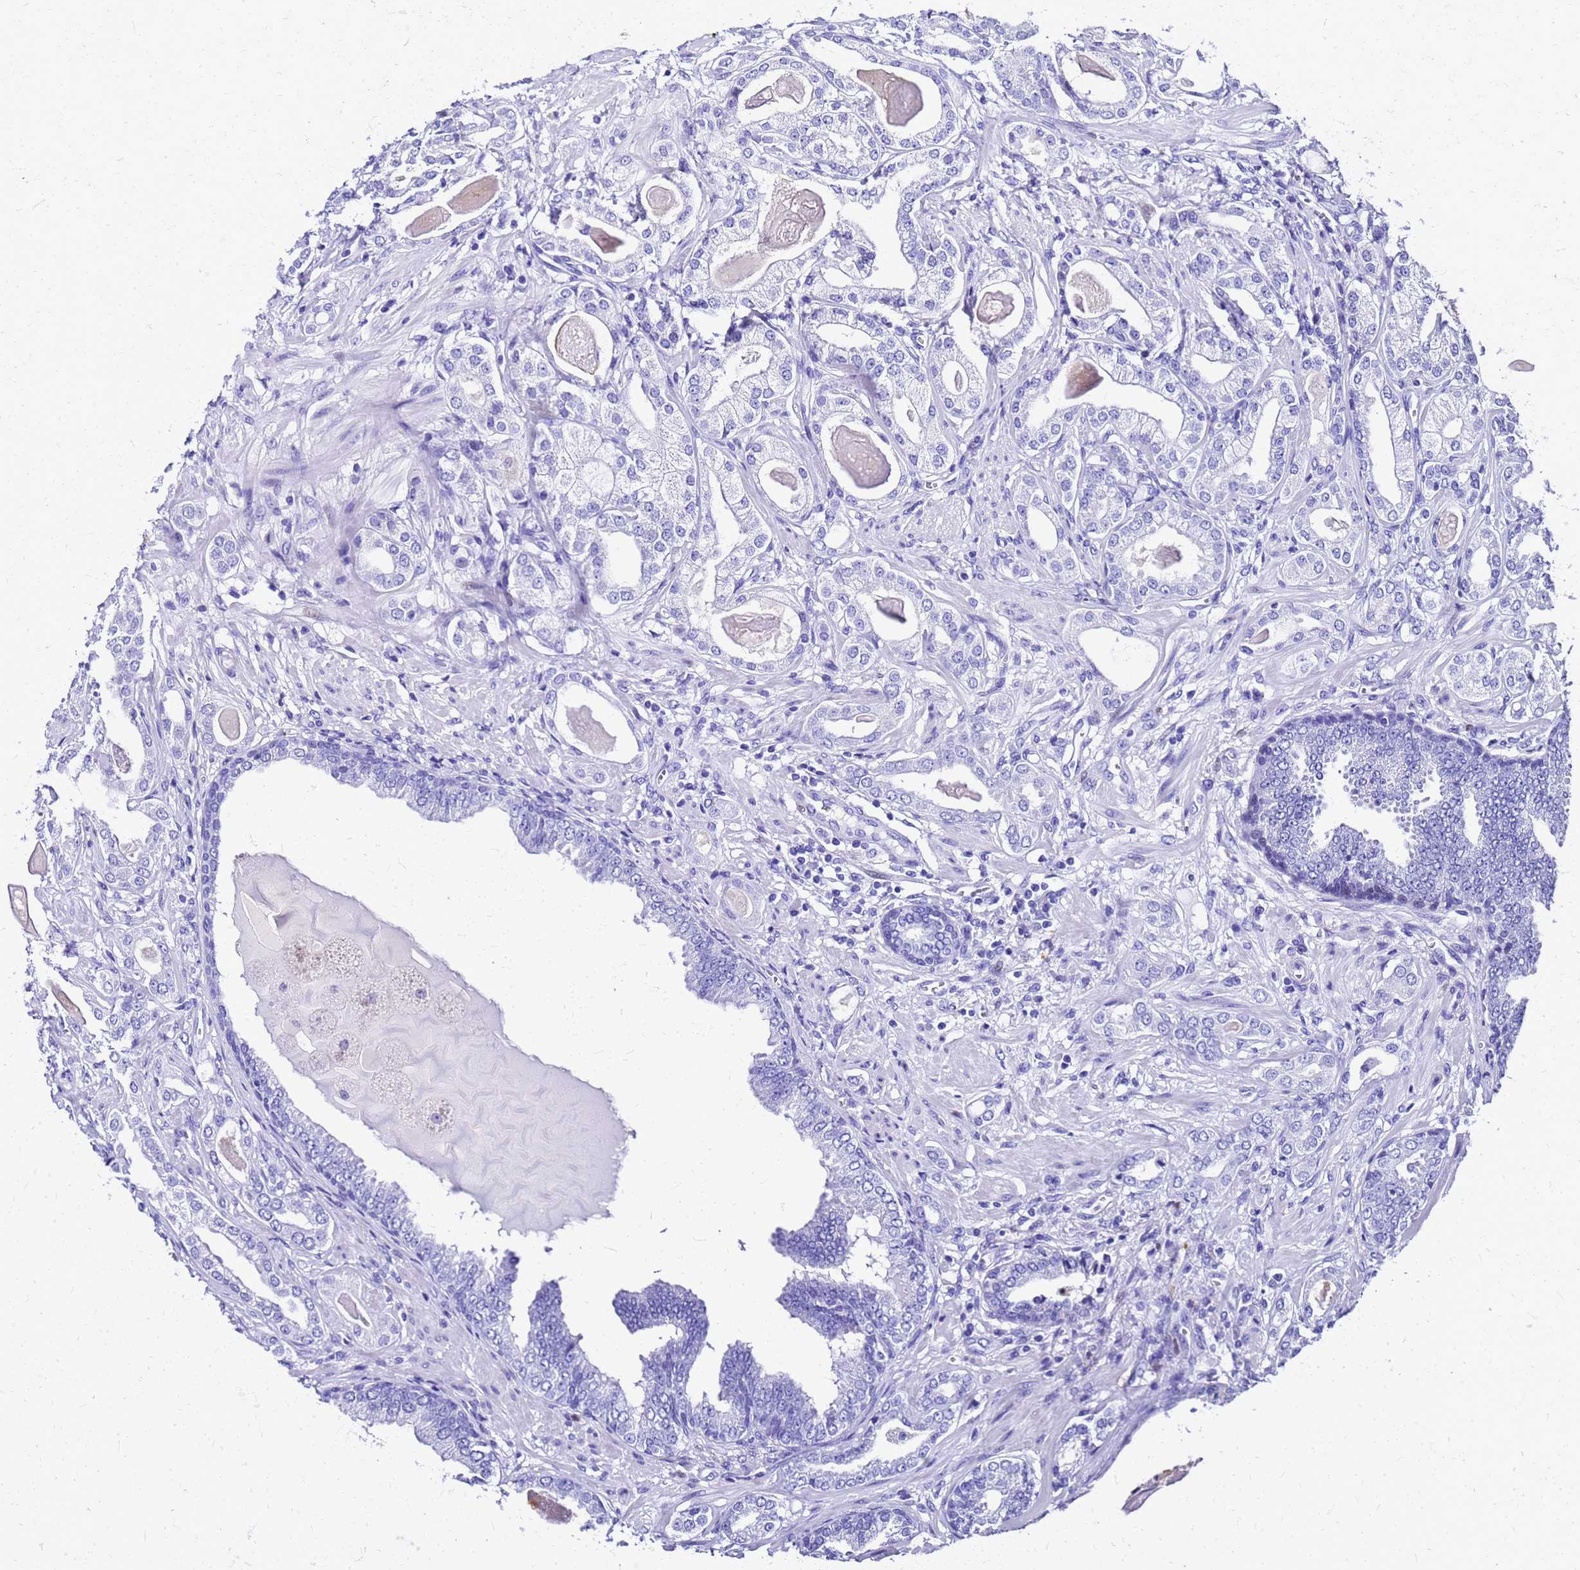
{"staining": {"intensity": "negative", "quantity": "none", "location": "none"}, "tissue": "prostate cancer", "cell_type": "Tumor cells", "image_type": "cancer", "snomed": [{"axis": "morphology", "description": "Adenocarcinoma, Low grade"}, {"axis": "topography", "description": "Prostate"}], "caption": "DAB (3,3'-diaminobenzidine) immunohistochemical staining of human prostate low-grade adenocarcinoma demonstrates no significant staining in tumor cells.", "gene": "SMIM21", "patient": {"sex": "male", "age": 64}}